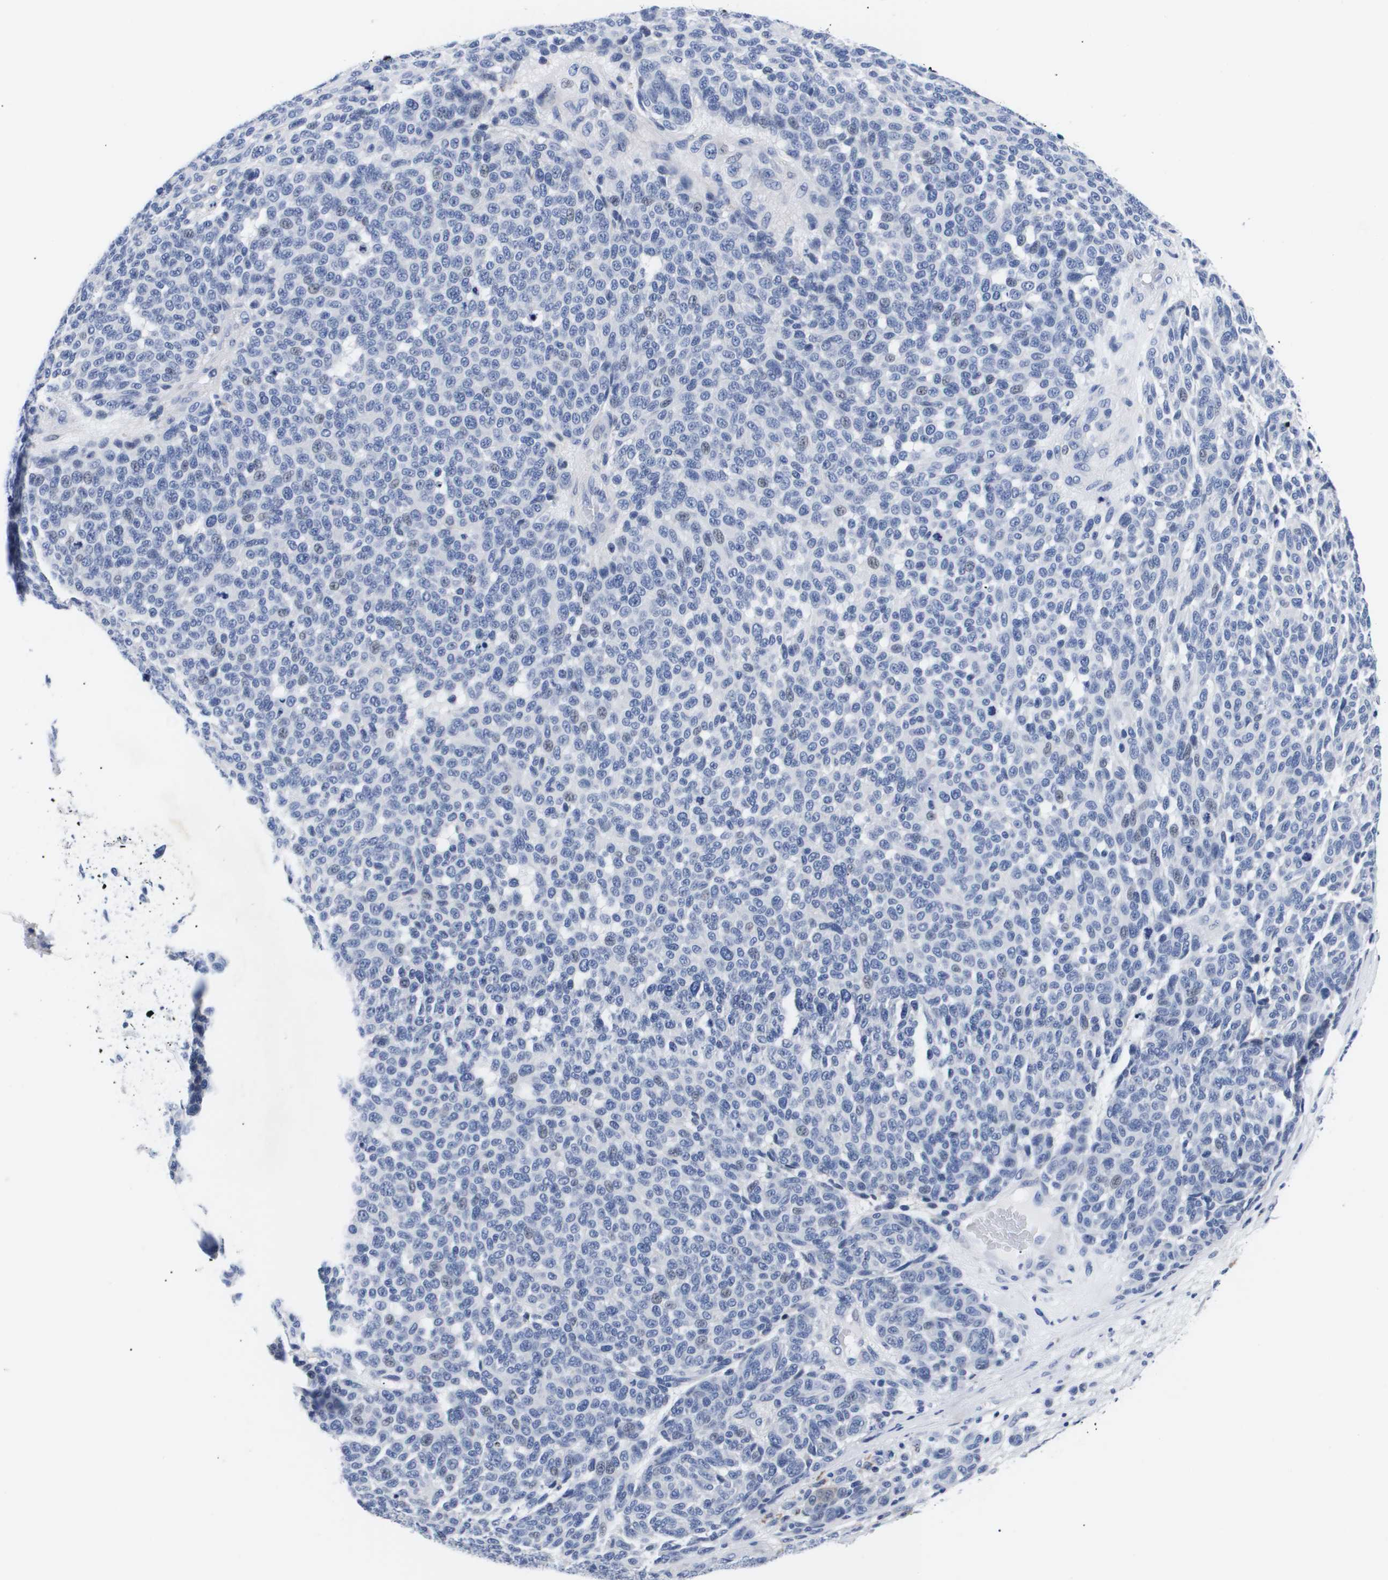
{"staining": {"intensity": "negative", "quantity": "none", "location": "none"}, "tissue": "melanoma", "cell_type": "Tumor cells", "image_type": "cancer", "snomed": [{"axis": "morphology", "description": "Malignant melanoma, NOS"}, {"axis": "topography", "description": "Skin"}], "caption": "Immunohistochemical staining of human malignant melanoma exhibits no significant expression in tumor cells. (Immunohistochemistry, brightfield microscopy, high magnification).", "gene": "SHD", "patient": {"sex": "male", "age": 59}}